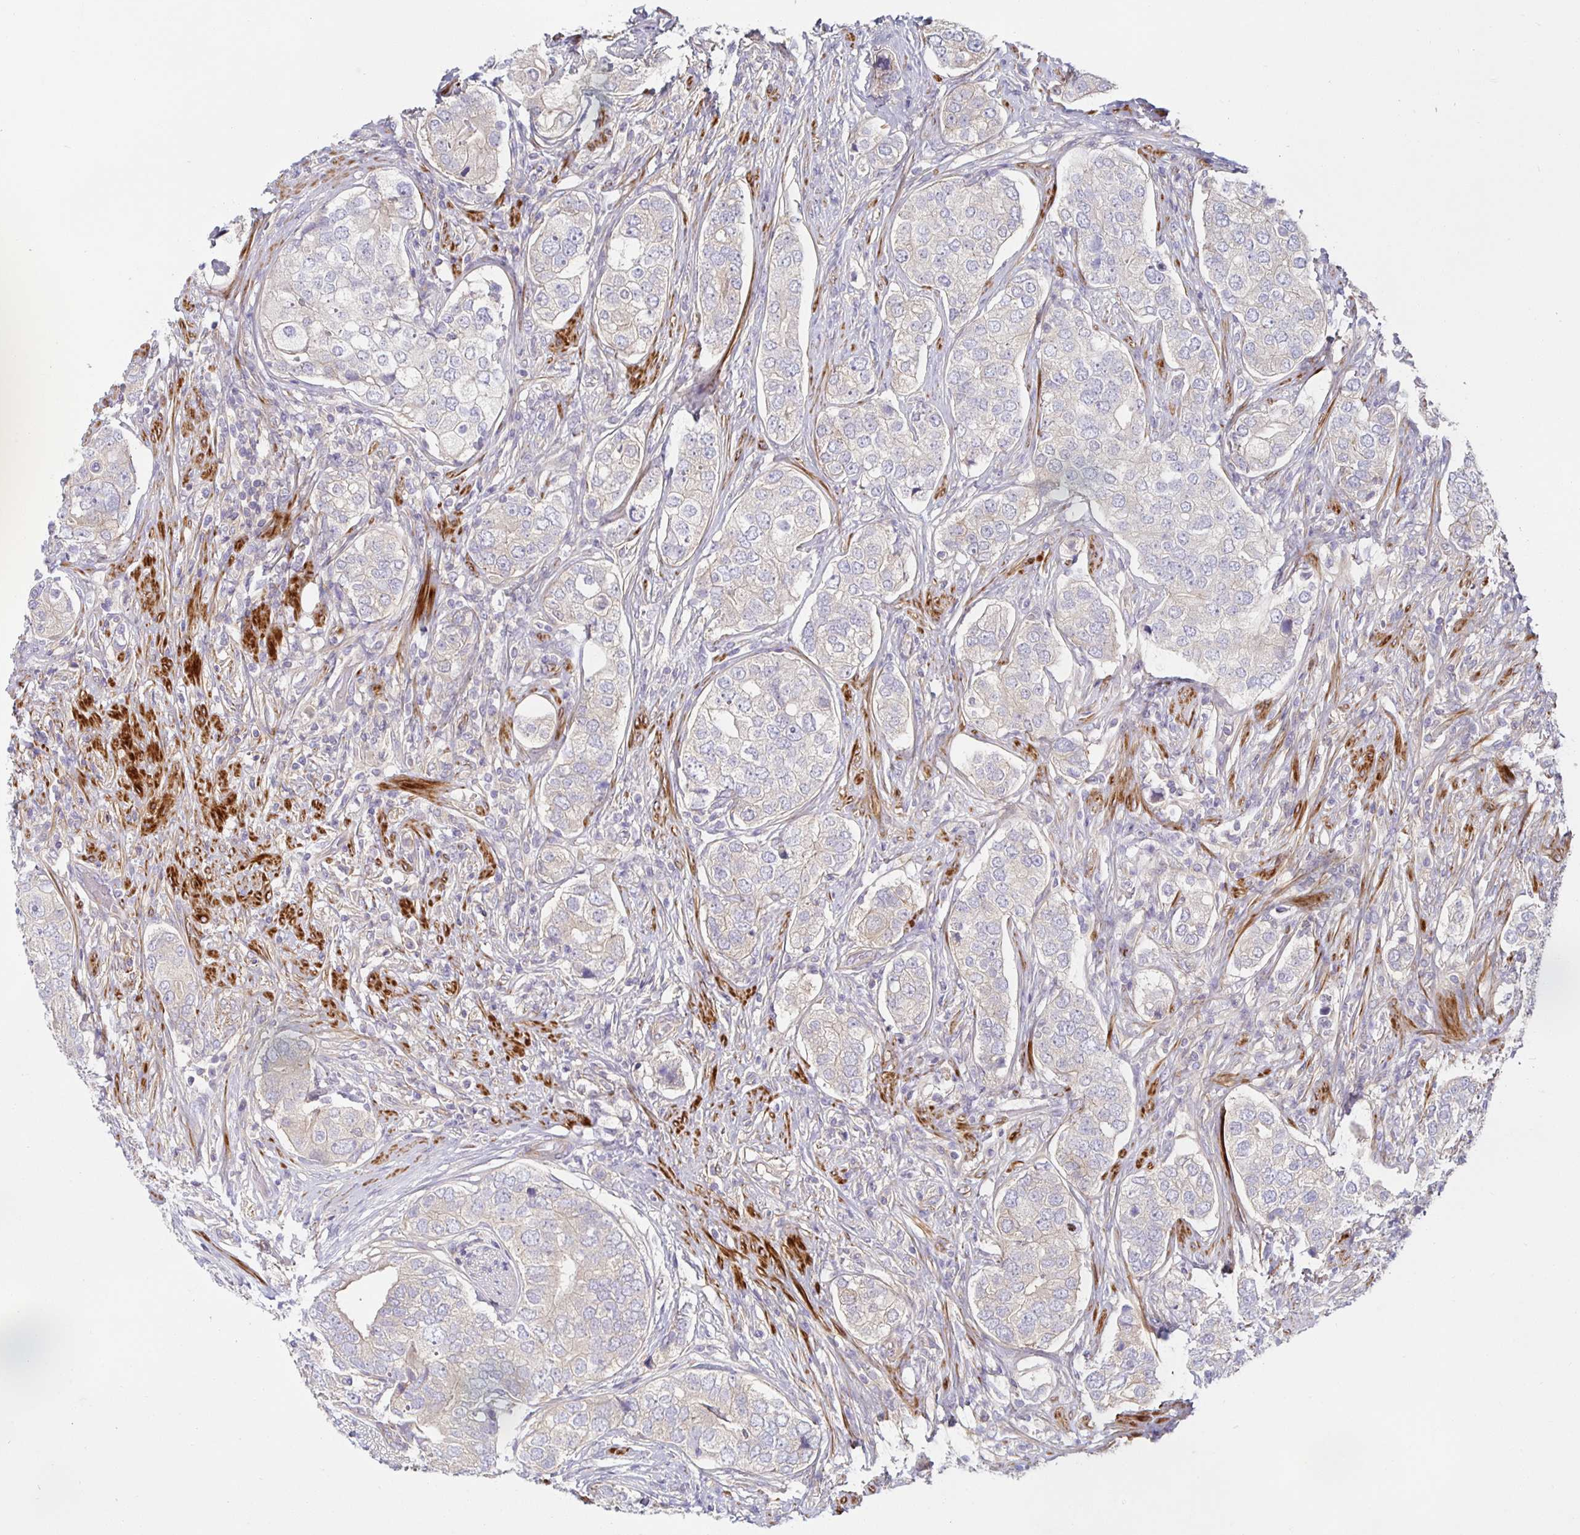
{"staining": {"intensity": "weak", "quantity": ">75%", "location": "cytoplasmic/membranous"}, "tissue": "prostate cancer", "cell_type": "Tumor cells", "image_type": "cancer", "snomed": [{"axis": "morphology", "description": "Adenocarcinoma, High grade"}, {"axis": "topography", "description": "Prostate"}], "caption": "Brown immunohistochemical staining in prostate cancer reveals weak cytoplasmic/membranous positivity in approximately >75% of tumor cells.", "gene": "METTL22", "patient": {"sex": "male", "age": 60}}